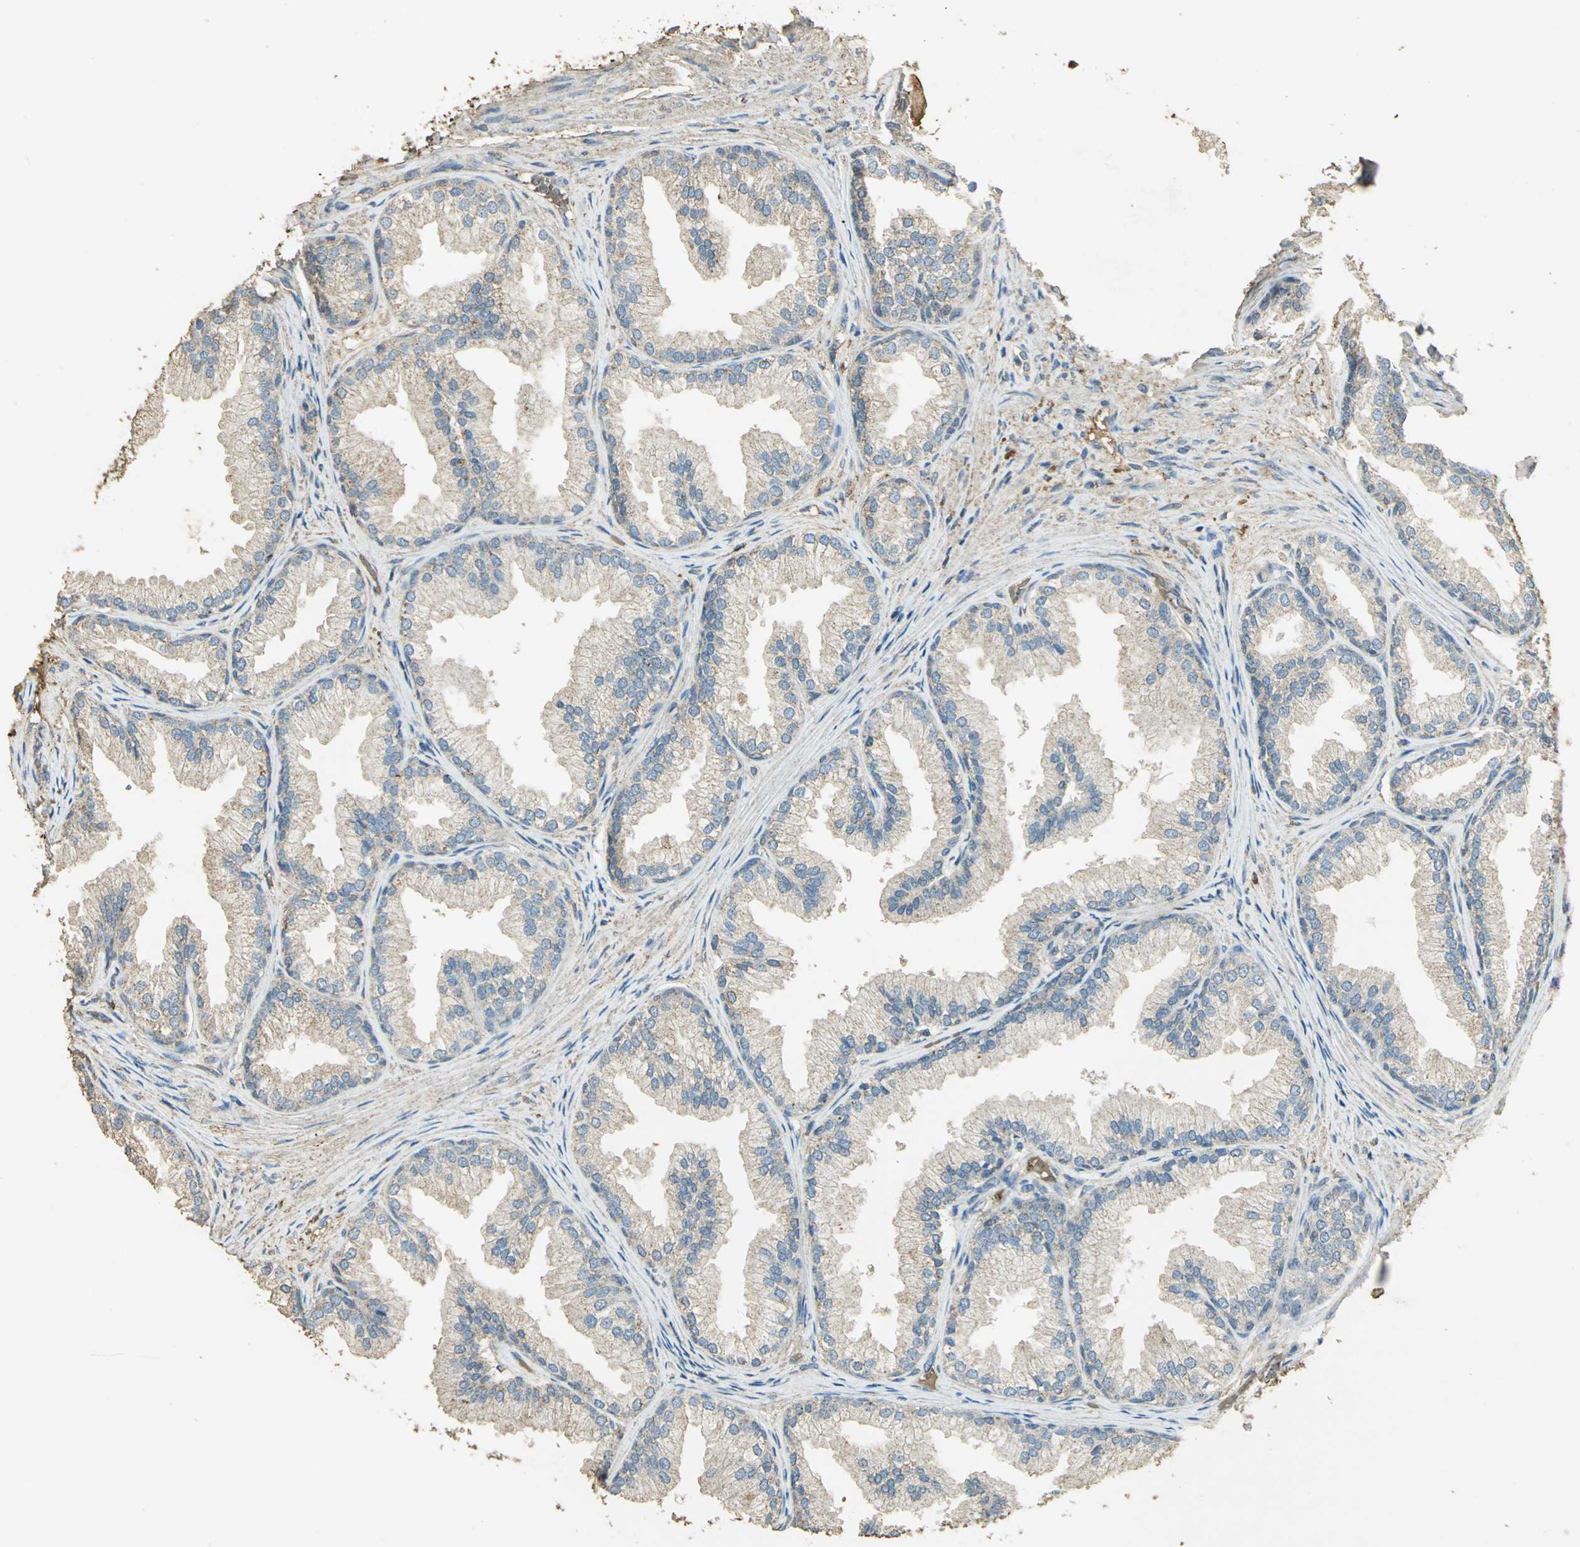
{"staining": {"intensity": "moderate", "quantity": ">75%", "location": "cytoplasmic/membranous"}, "tissue": "prostate", "cell_type": "Glandular cells", "image_type": "normal", "snomed": [{"axis": "morphology", "description": "Normal tissue, NOS"}, {"axis": "topography", "description": "Prostate"}], "caption": "DAB immunohistochemical staining of benign human prostate displays moderate cytoplasmic/membranous protein expression in approximately >75% of glandular cells.", "gene": "TRAPPC2", "patient": {"sex": "male", "age": 76}}